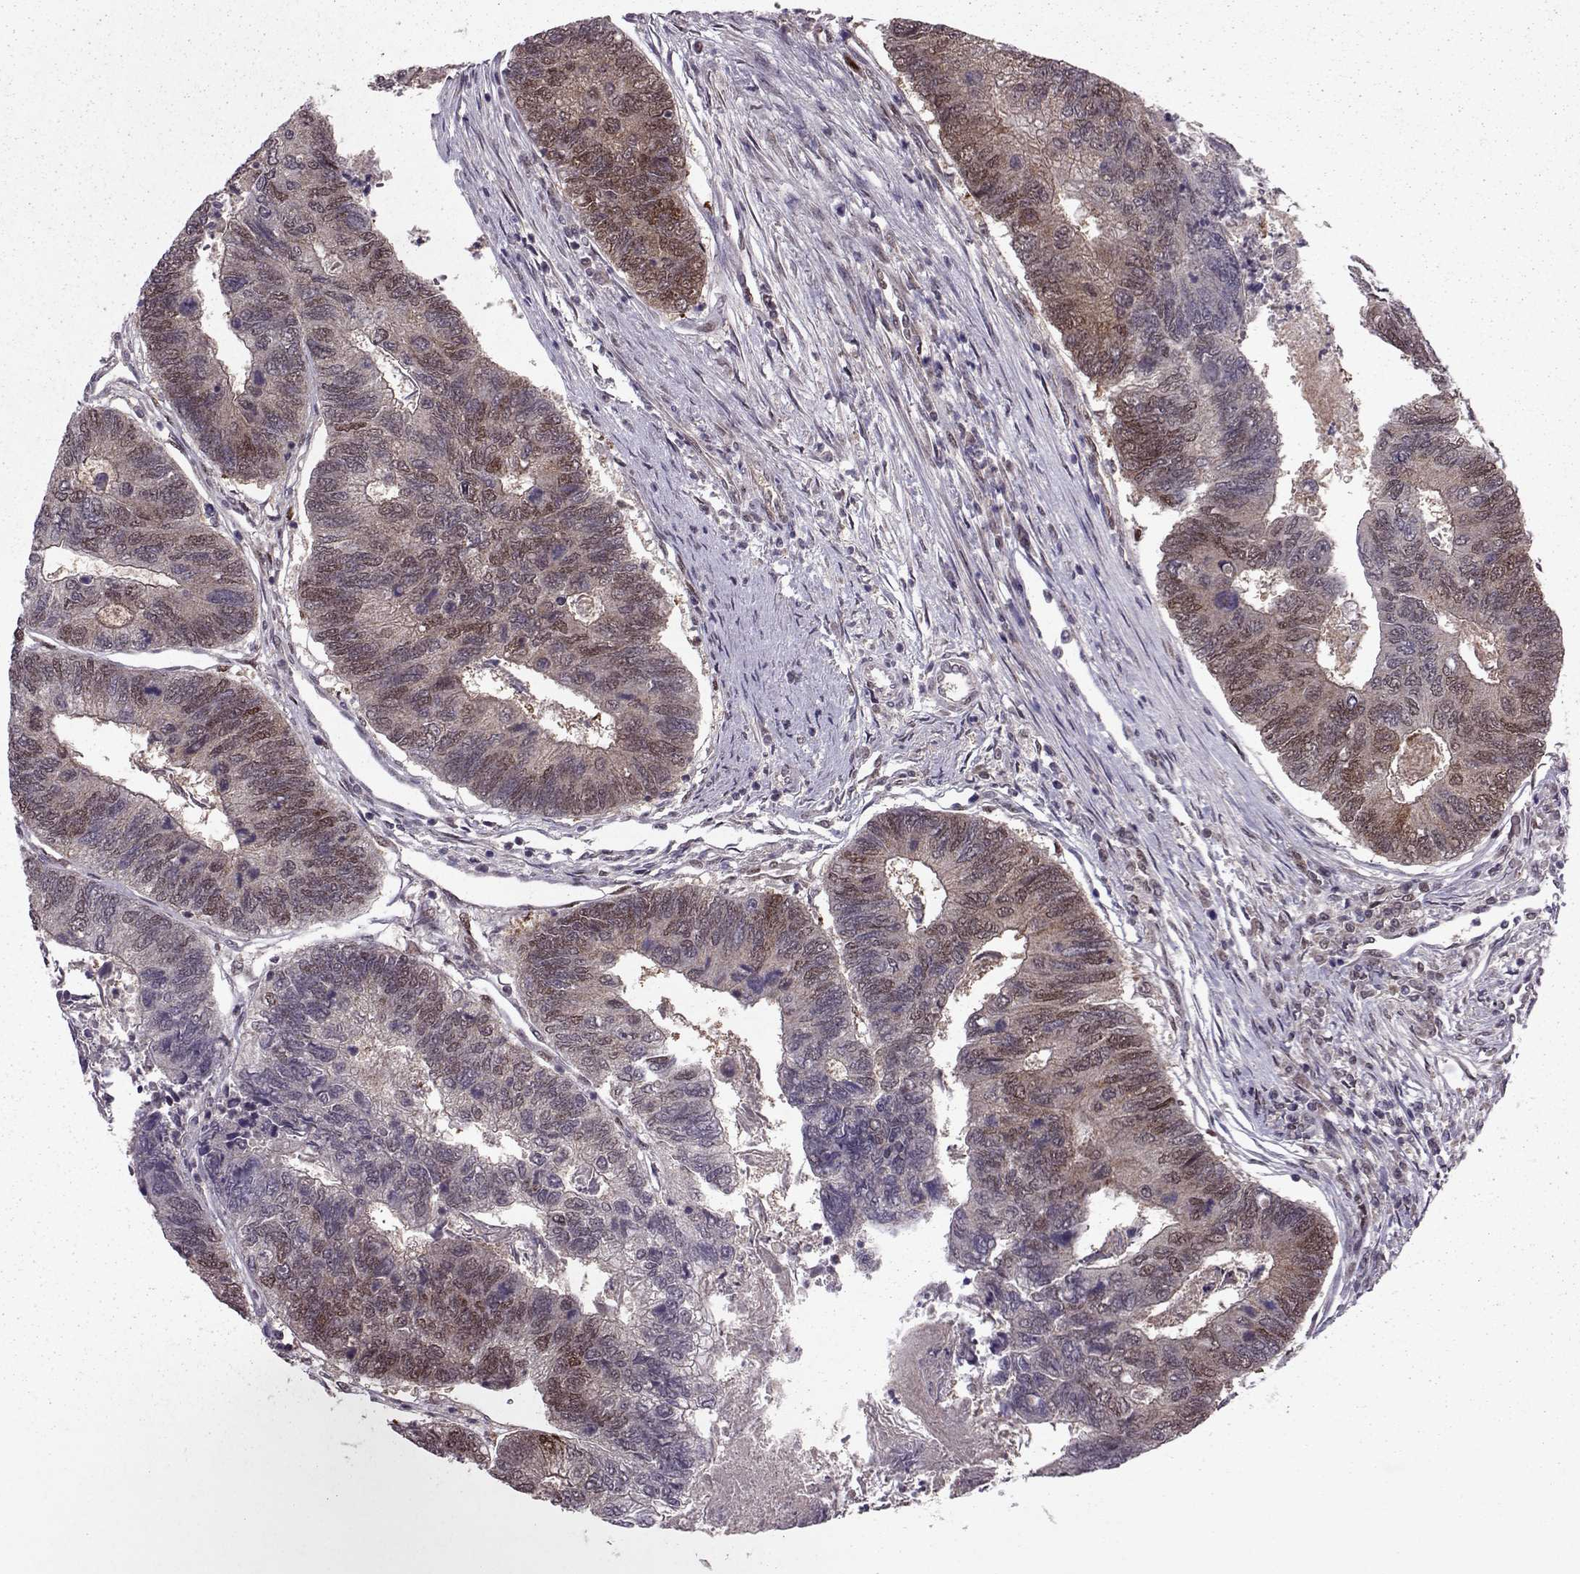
{"staining": {"intensity": "weak", "quantity": "25%-75%", "location": "cytoplasmic/membranous,nuclear"}, "tissue": "colorectal cancer", "cell_type": "Tumor cells", "image_type": "cancer", "snomed": [{"axis": "morphology", "description": "Adenocarcinoma, NOS"}, {"axis": "topography", "description": "Colon"}], "caption": "DAB immunohistochemical staining of colorectal cancer (adenocarcinoma) demonstrates weak cytoplasmic/membranous and nuclear protein expression in about 25%-75% of tumor cells.", "gene": "CDK4", "patient": {"sex": "female", "age": 67}}